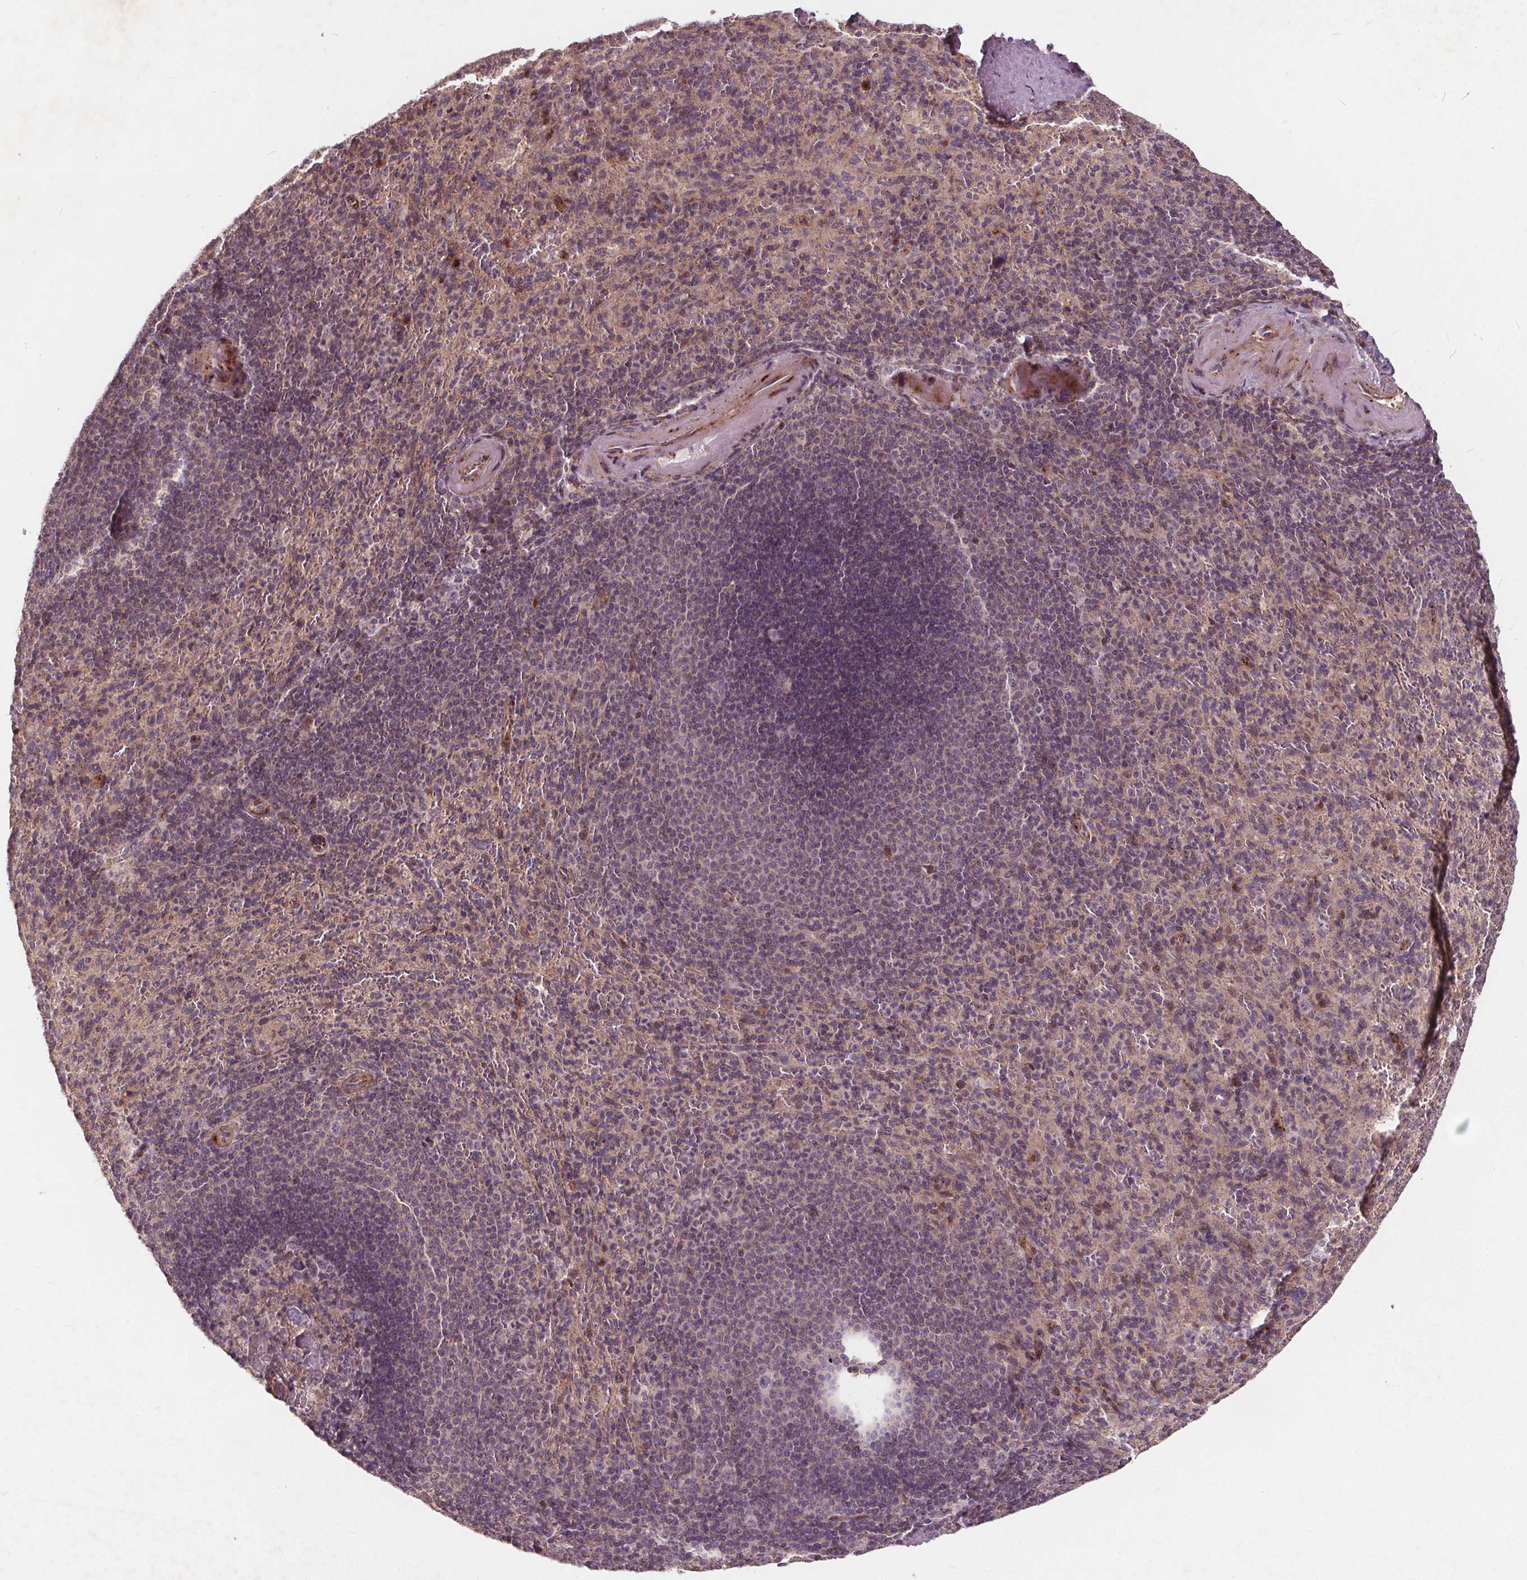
{"staining": {"intensity": "weak", "quantity": "<25%", "location": "cytoplasmic/membranous"}, "tissue": "spleen", "cell_type": "Cells in red pulp", "image_type": "normal", "snomed": [{"axis": "morphology", "description": "Normal tissue, NOS"}, {"axis": "topography", "description": "Spleen"}], "caption": "A micrograph of spleen stained for a protein demonstrates no brown staining in cells in red pulp. Nuclei are stained in blue.", "gene": "CSNK1G2", "patient": {"sex": "male", "age": 57}}